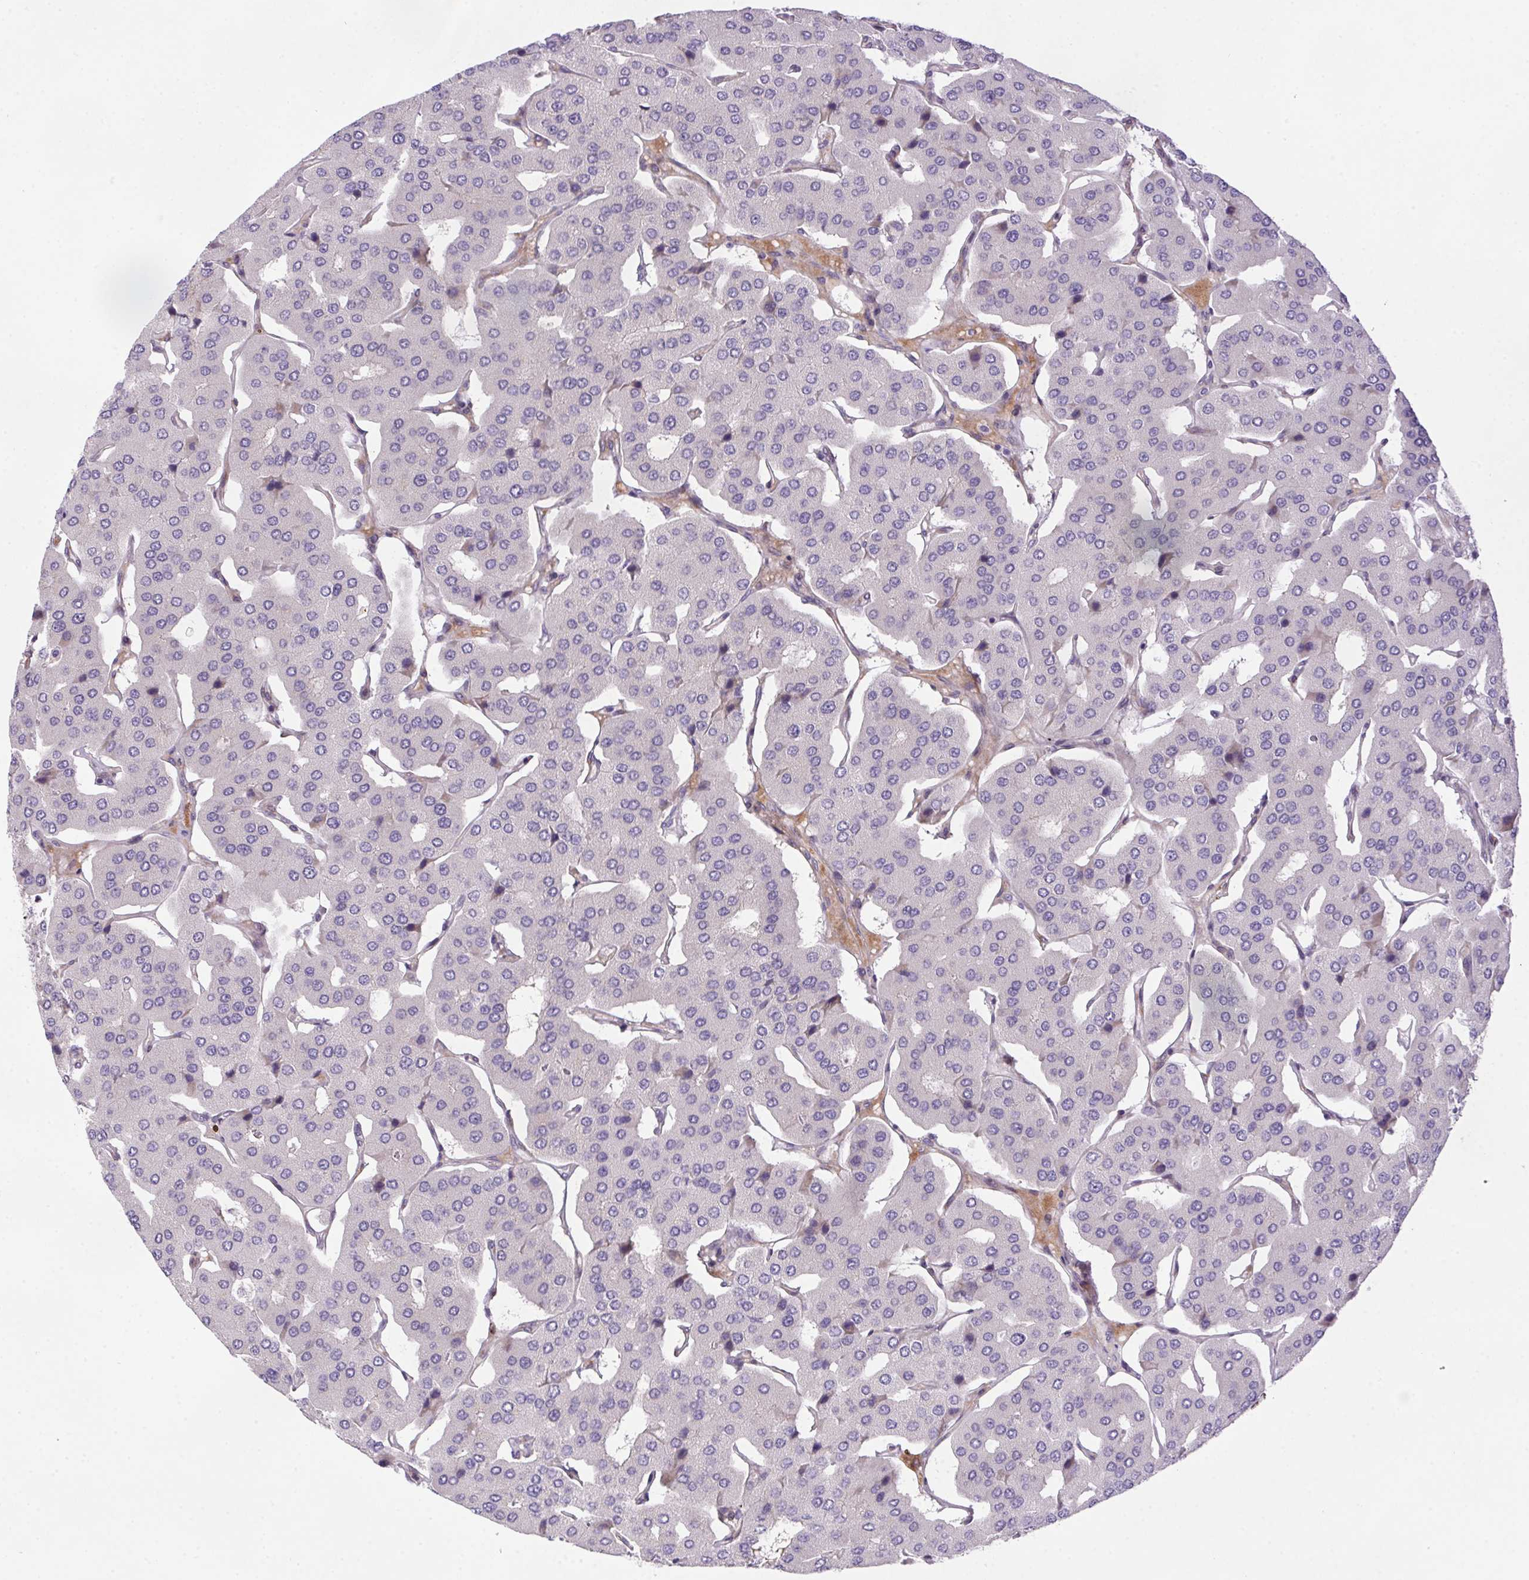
{"staining": {"intensity": "negative", "quantity": "none", "location": "none"}, "tissue": "parathyroid gland", "cell_type": "Glandular cells", "image_type": "normal", "snomed": [{"axis": "morphology", "description": "Normal tissue, NOS"}, {"axis": "morphology", "description": "Adenoma, NOS"}, {"axis": "topography", "description": "Parathyroid gland"}], "caption": "Glandular cells are negative for brown protein staining in benign parathyroid gland. The staining is performed using DAB (3,3'-diaminobenzidine) brown chromogen with nuclei counter-stained in using hematoxylin.", "gene": "LRRTM1", "patient": {"sex": "female", "age": 86}}